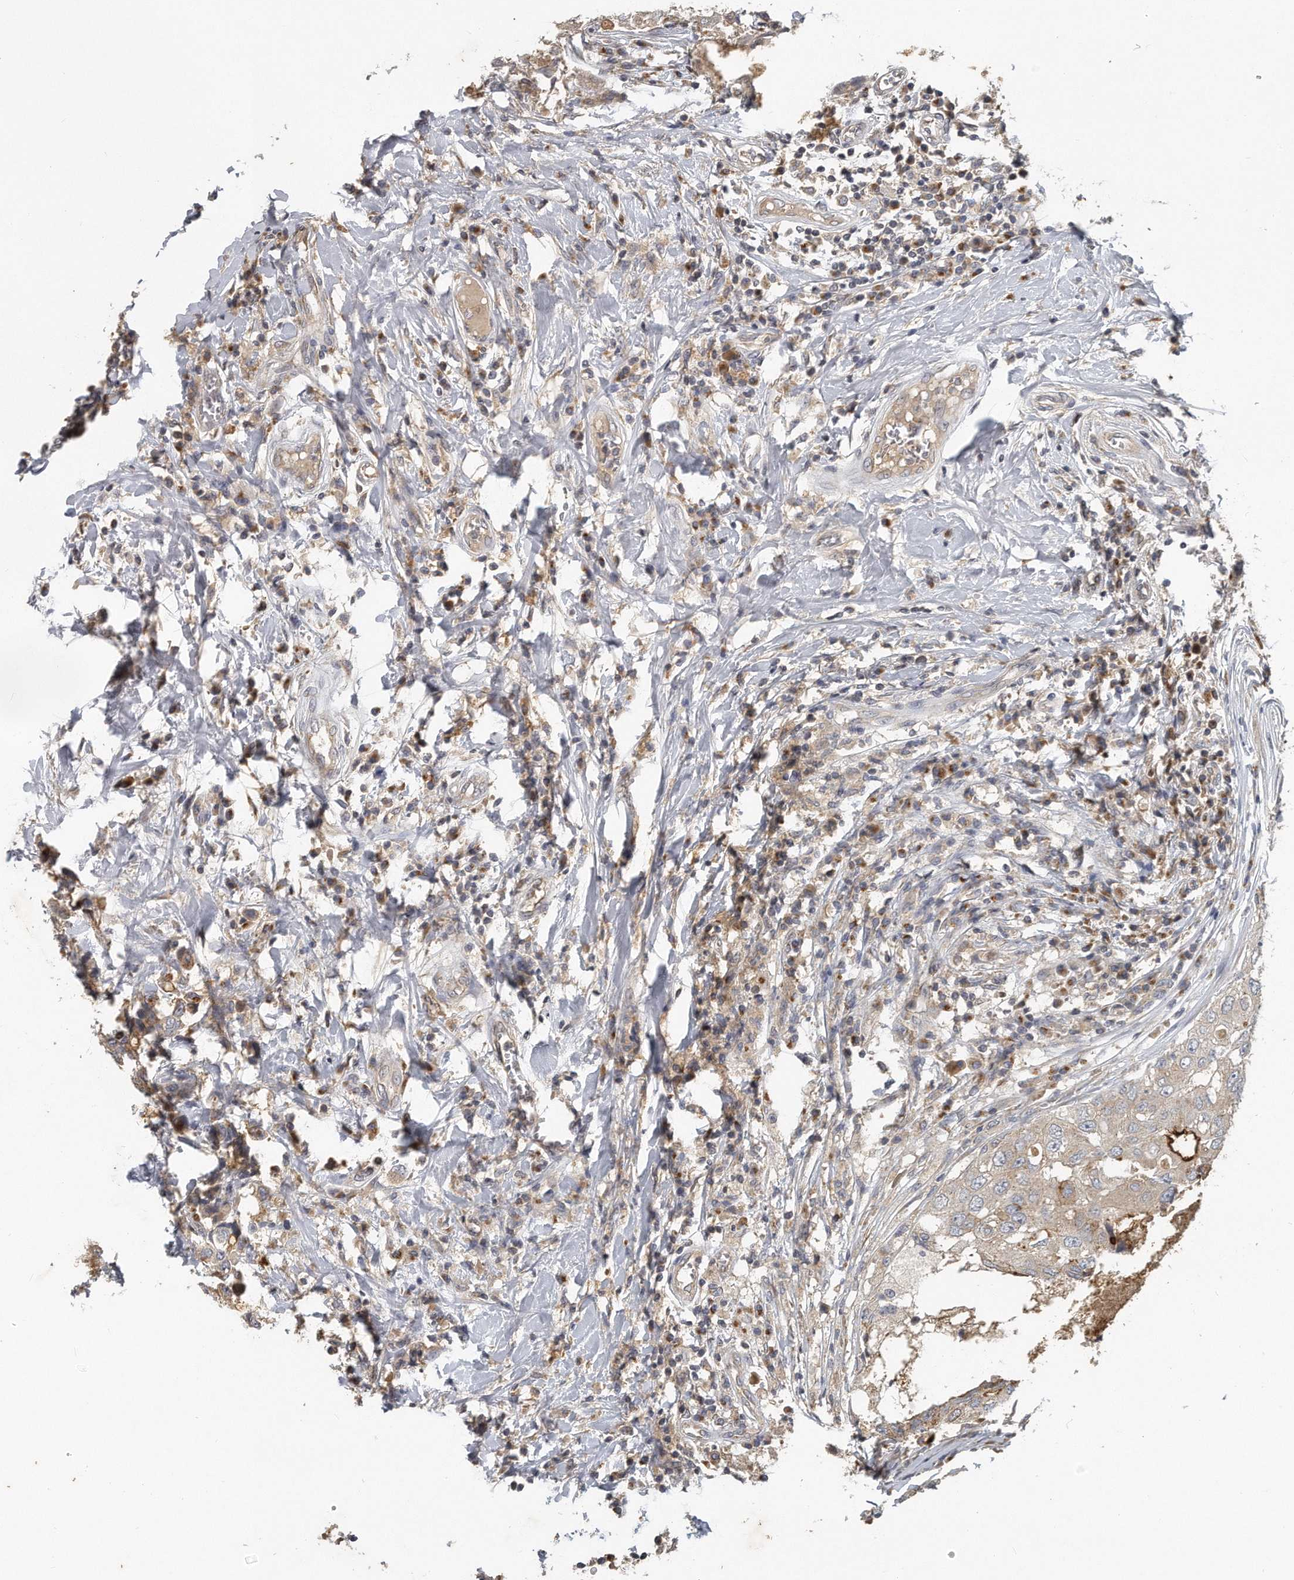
{"staining": {"intensity": "moderate", "quantity": "<25%", "location": "cytoplasmic/membranous"}, "tissue": "breast cancer", "cell_type": "Tumor cells", "image_type": "cancer", "snomed": [{"axis": "morphology", "description": "Duct carcinoma"}, {"axis": "topography", "description": "Breast"}], "caption": "Moderate cytoplasmic/membranous staining for a protein is identified in about <25% of tumor cells of breast cancer using IHC.", "gene": "TRAPPC14", "patient": {"sex": "female", "age": 27}}